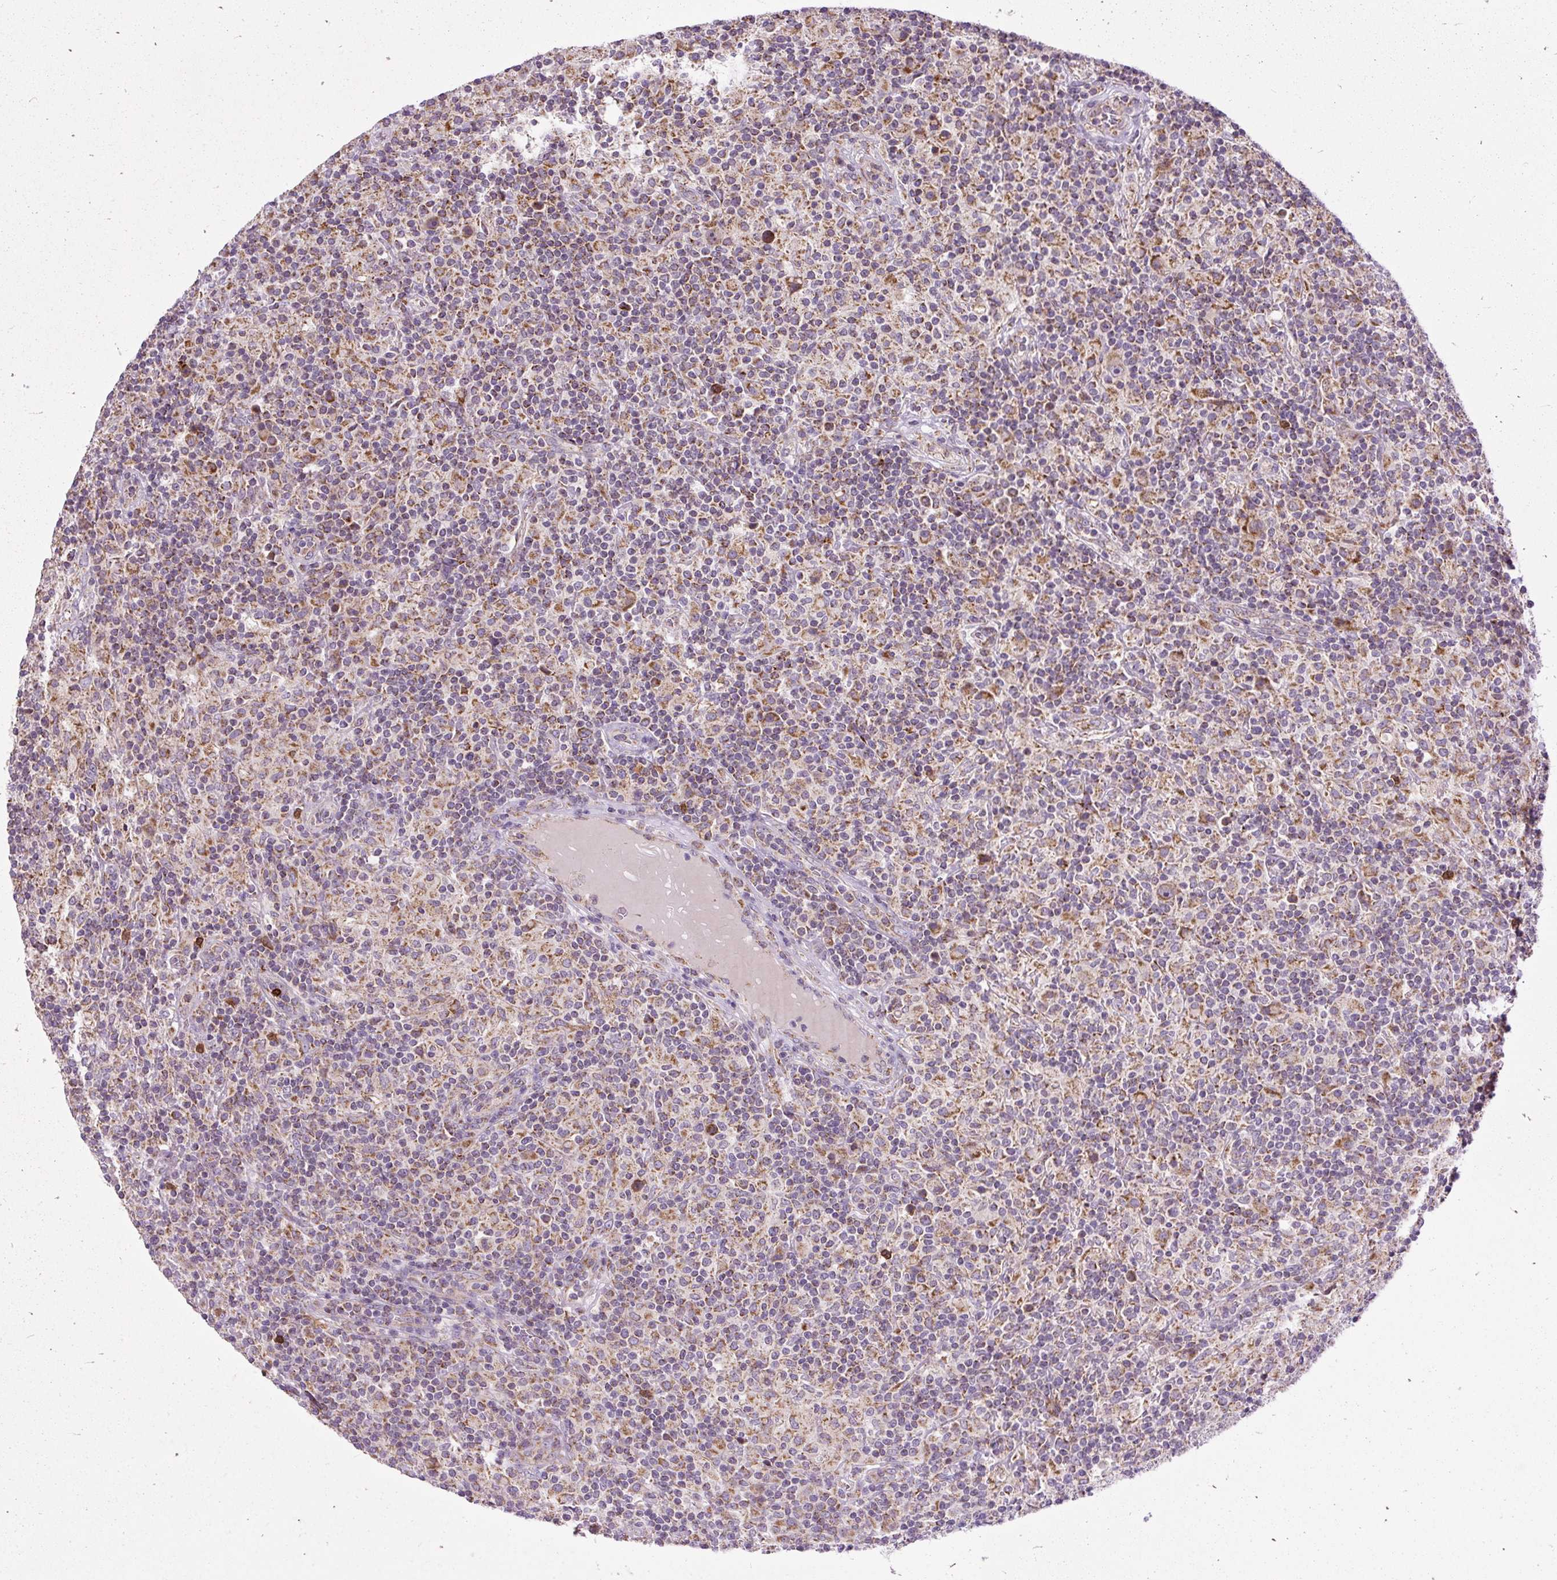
{"staining": {"intensity": "moderate", "quantity": ">75%", "location": "cytoplasmic/membranous"}, "tissue": "lymphoma", "cell_type": "Tumor cells", "image_type": "cancer", "snomed": [{"axis": "morphology", "description": "Hodgkin's disease, NOS"}, {"axis": "topography", "description": "Lymph node"}], "caption": "Brown immunohistochemical staining in lymphoma demonstrates moderate cytoplasmic/membranous staining in approximately >75% of tumor cells. (DAB IHC with brightfield microscopy, high magnification).", "gene": "TM2D3", "patient": {"sex": "male", "age": 70}}